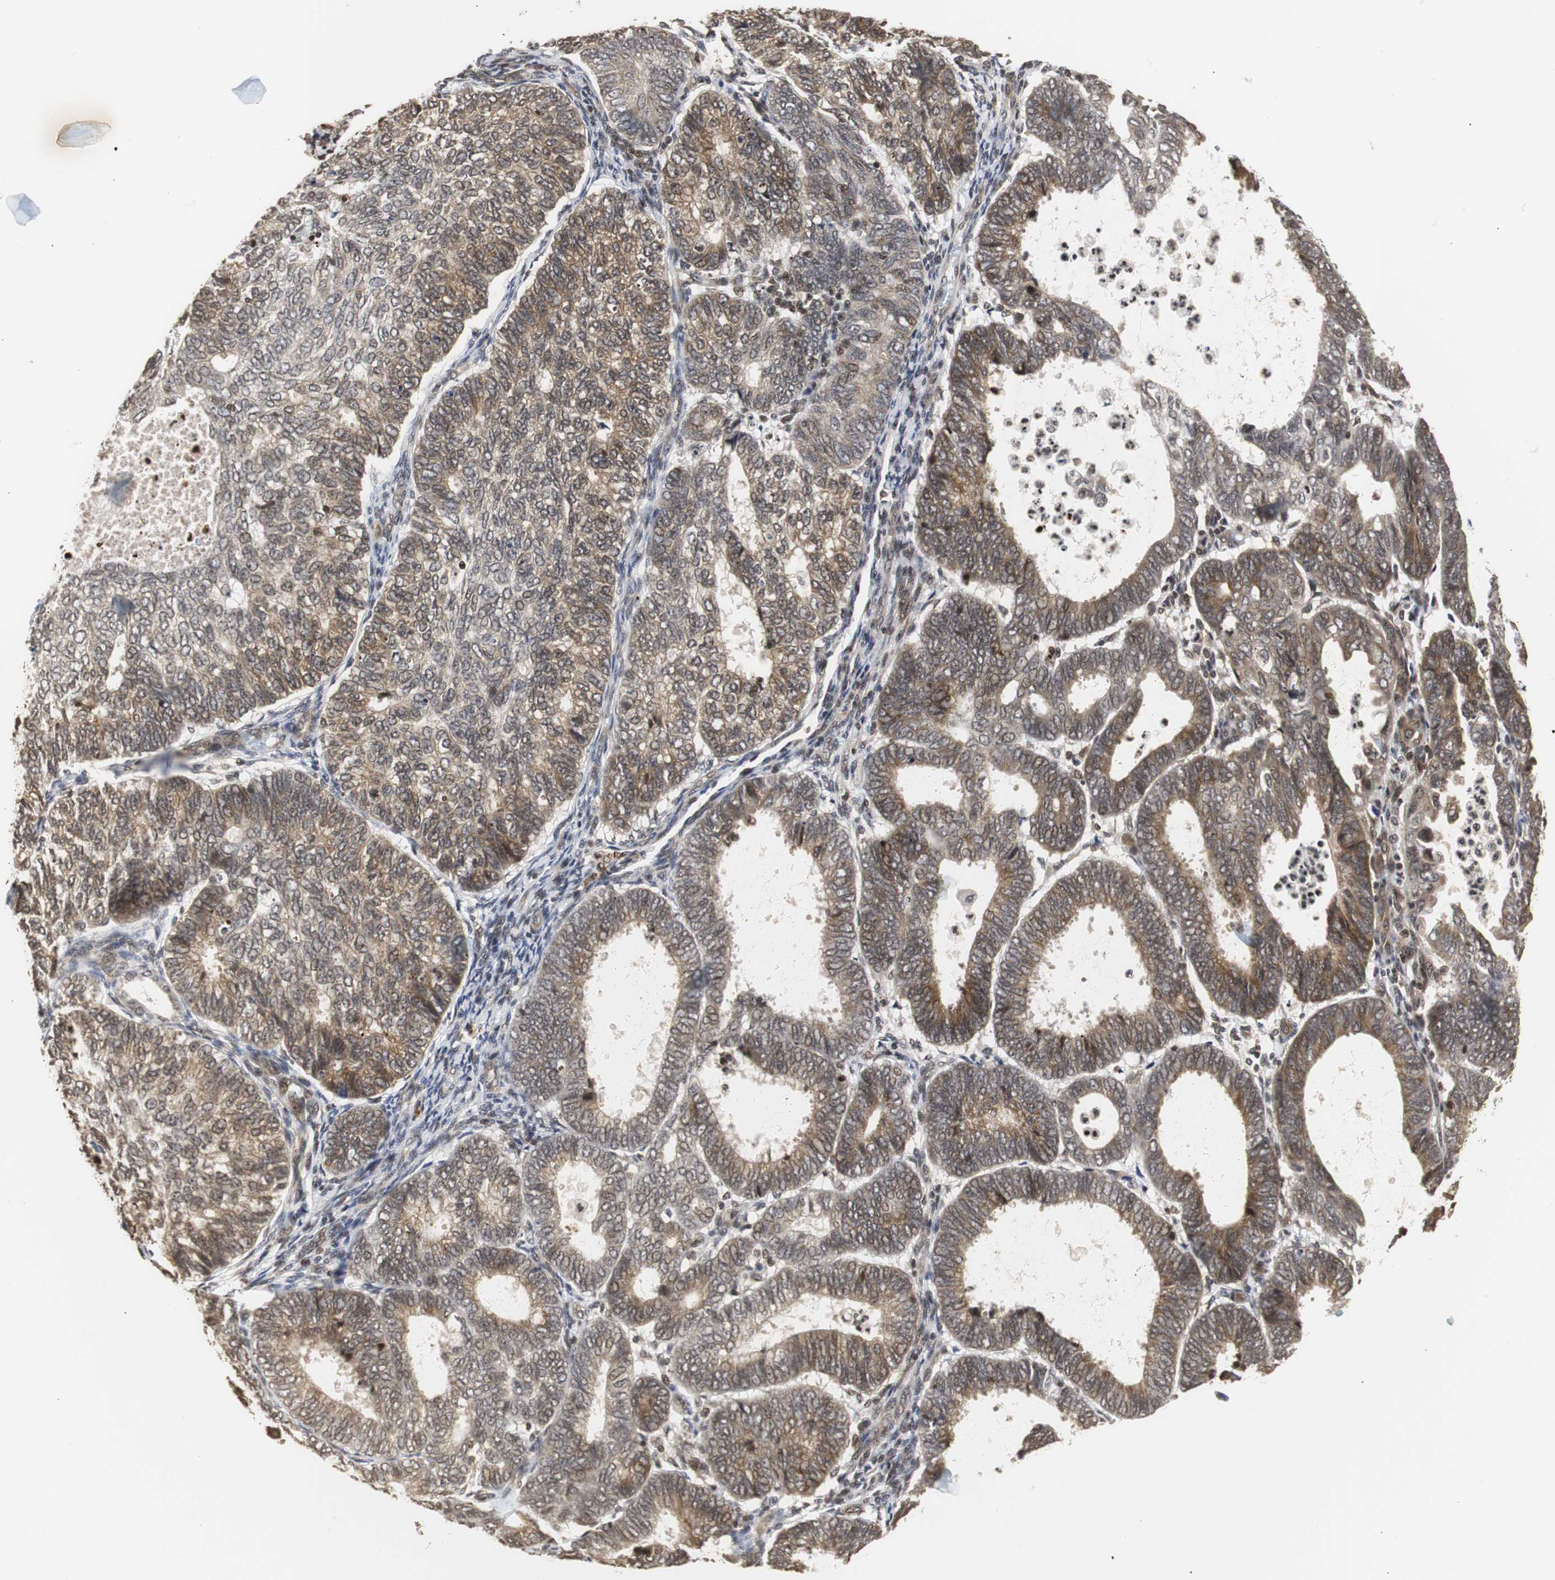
{"staining": {"intensity": "moderate", "quantity": ">75%", "location": "cytoplasmic/membranous"}, "tissue": "endometrial cancer", "cell_type": "Tumor cells", "image_type": "cancer", "snomed": [{"axis": "morphology", "description": "Adenocarcinoma, NOS"}, {"axis": "topography", "description": "Uterus"}], "caption": "A micrograph of human endometrial cancer stained for a protein demonstrates moderate cytoplasmic/membranous brown staining in tumor cells. The protein is stained brown, and the nuclei are stained in blue (DAB IHC with brightfield microscopy, high magnification).", "gene": "ZFC3H1", "patient": {"sex": "female", "age": 60}}